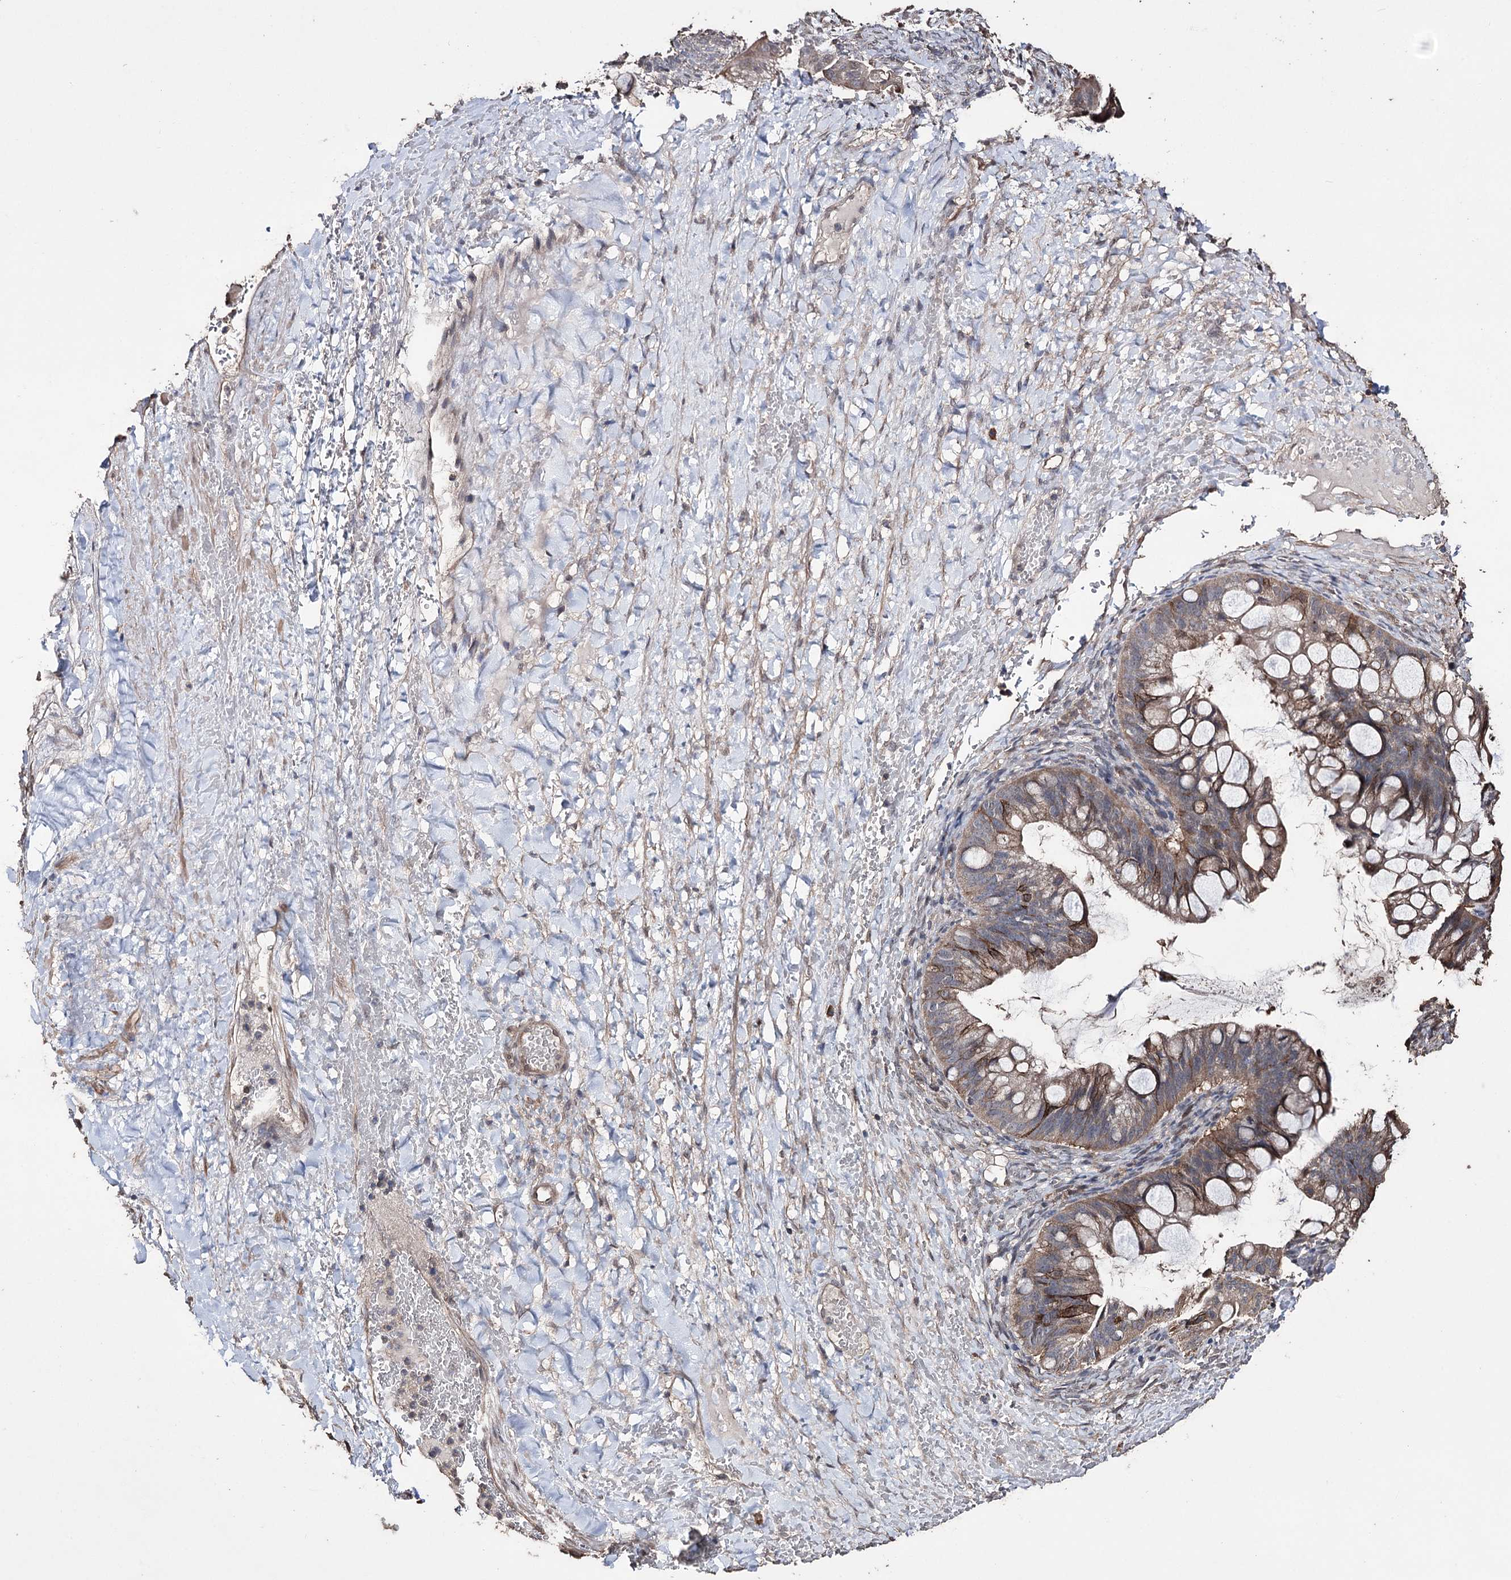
{"staining": {"intensity": "moderate", "quantity": "25%-75%", "location": "cytoplasmic/membranous"}, "tissue": "ovarian cancer", "cell_type": "Tumor cells", "image_type": "cancer", "snomed": [{"axis": "morphology", "description": "Cystadenocarcinoma, mucinous, NOS"}, {"axis": "topography", "description": "Ovary"}], "caption": "Immunohistochemistry (IHC) (DAB) staining of human ovarian cancer displays moderate cytoplasmic/membranous protein expression in about 25%-75% of tumor cells.", "gene": "ZNF662", "patient": {"sex": "female", "age": 73}}